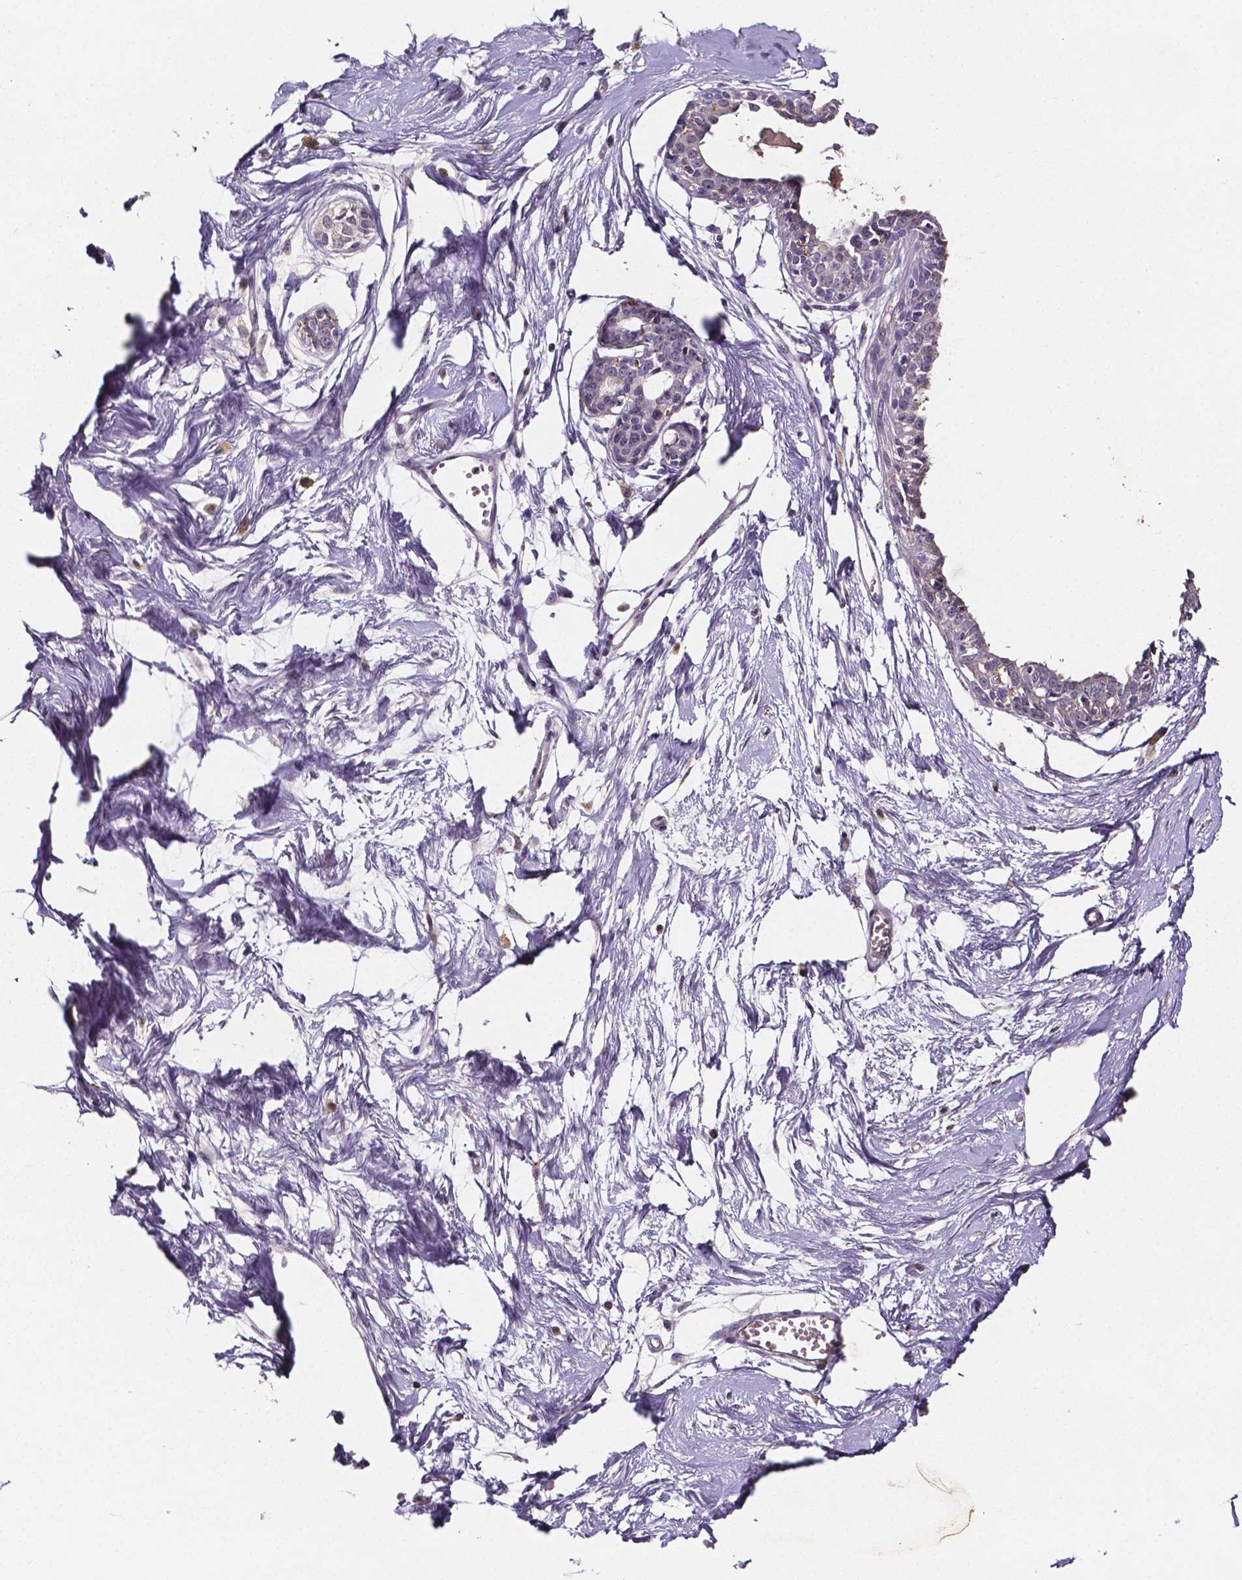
{"staining": {"intensity": "weak", "quantity": "<25%", "location": "cytoplasmic/membranous"}, "tissue": "breast", "cell_type": "Adipocytes", "image_type": "normal", "snomed": [{"axis": "morphology", "description": "Normal tissue, NOS"}, {"axis": "topography", "description": "Breast"}], "caption": "The image reveals no staining of adipocytes in normal breast. (DAB (3,3'-diaminobenzidine) immunohistochemistry with hematoxylin counter stain).", "gene": "NRGN", "patient": {"sex": "female", "age": 45}}